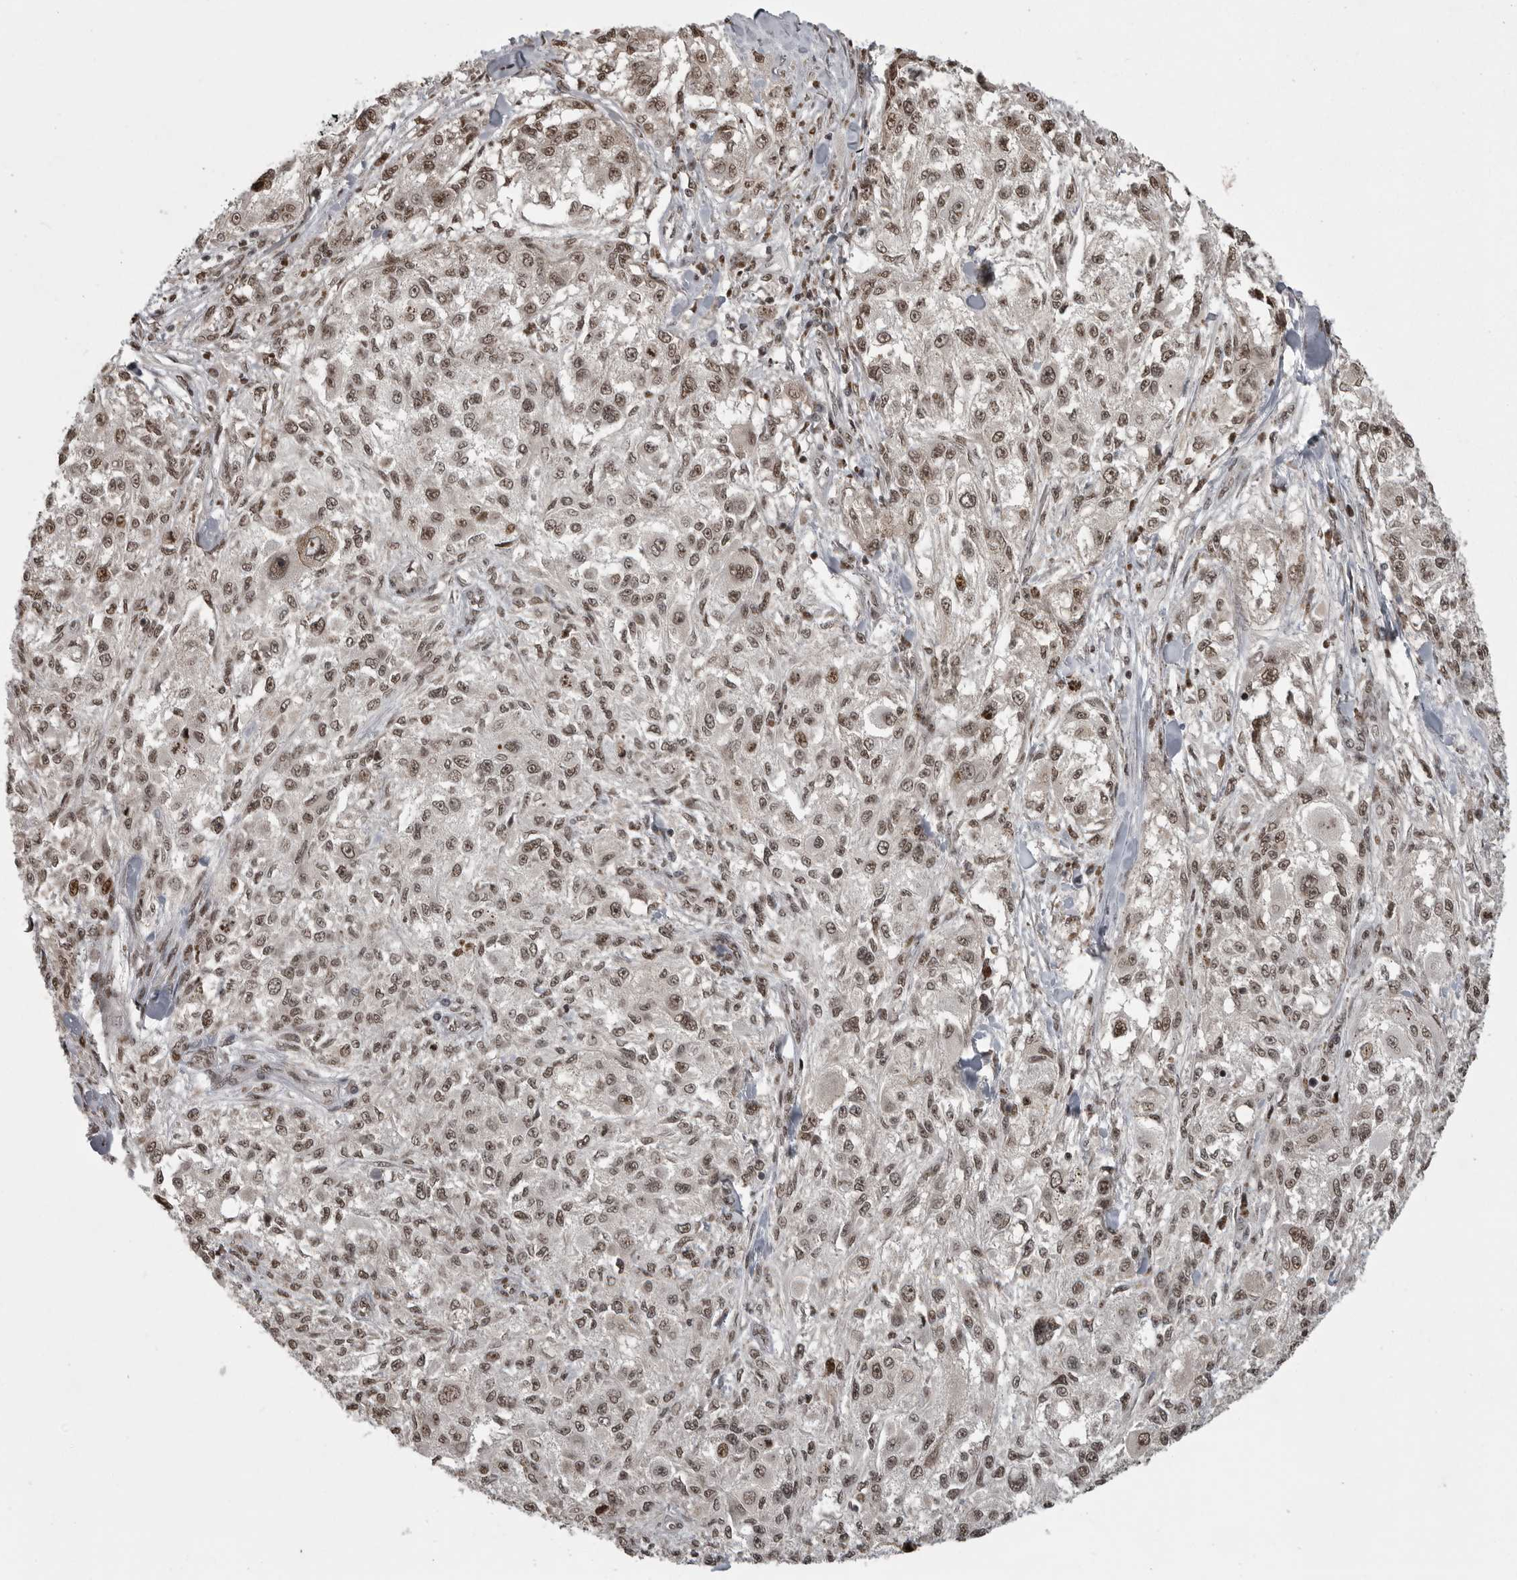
{"staining": {"intensity": "moderate", "quantity": ">75%", "location": "nuclear"}, "tissue": "melanoma", "cell_type": "Tumor cells", "image_type": "cancer", "snomed": [{"axis": "morphology", "description": "Necrosis, NOS"}, {"axis": "morphology", "description": "Malignant melanoma, NOS"}, {"axis": "topography", "description": "Skin"}], "caption": "A brown stain highlights moderate nuclear positivity of a protein in human melanoma tumor cells.", "gene": "YAF2", "patient": {"sex": "female", "age": 87}}